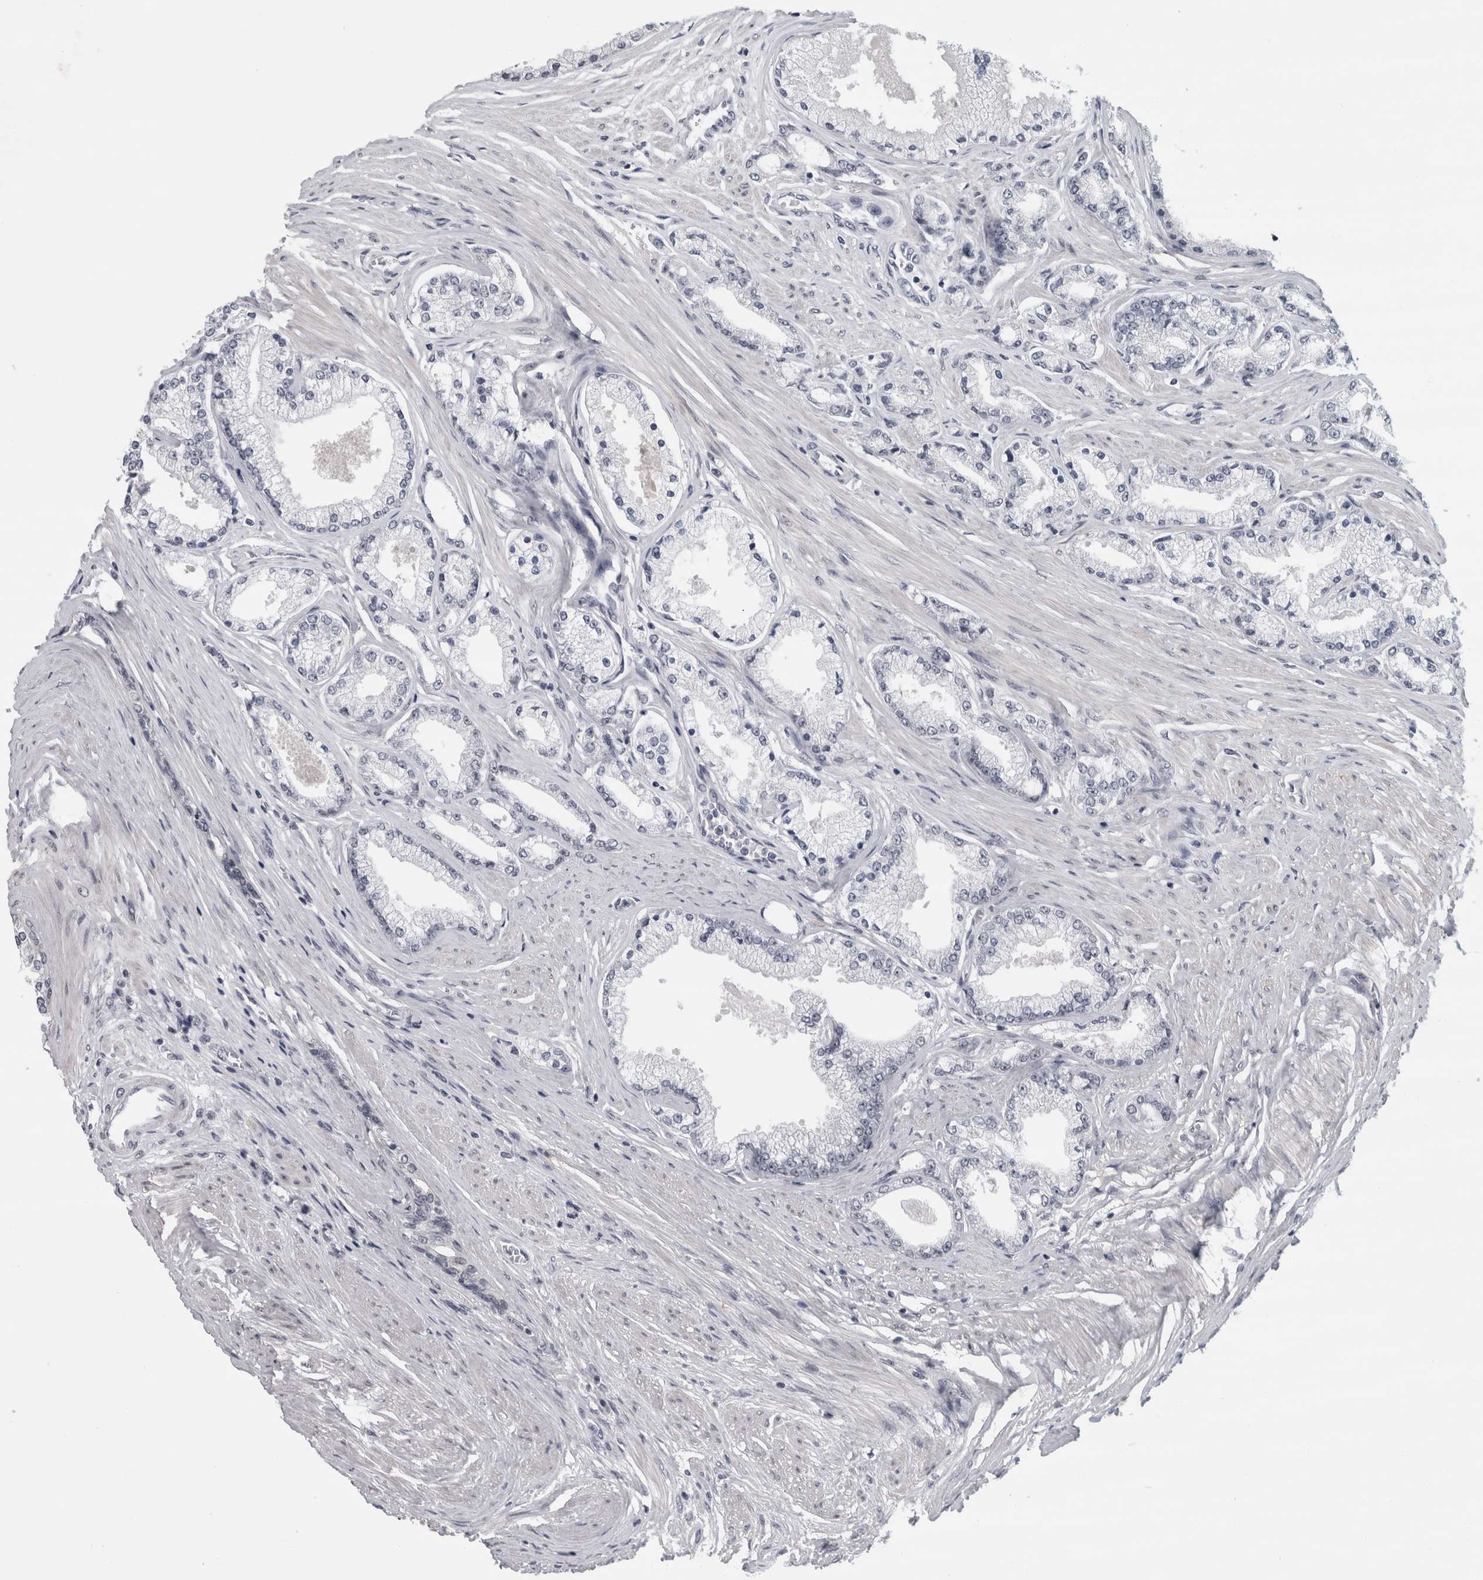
{"staining": {"intensity": "negative", "quantity": "none", "location": "none"}, "tissue": "prostate cancer", "cell_type": "Tumor cells", "image_type": "cancer", "snomed": [{"axis": "morphology", "description": "Adenocarcinoma, High grade"}, {"axis": "topography", "description": "Prostate"}], "caption": "Immunohistochemistry (IHC) of human prostate cancer reveals no staining in tumor cells. Brightfield microscopy of immunohistochemistry stained with DAB (3,3'-diaminobenzidine) (brown) and hematoxylin (blue), captured at high magnification.", "gene": "ARID4B", "patient": {"sex": "male", "age": 71}}